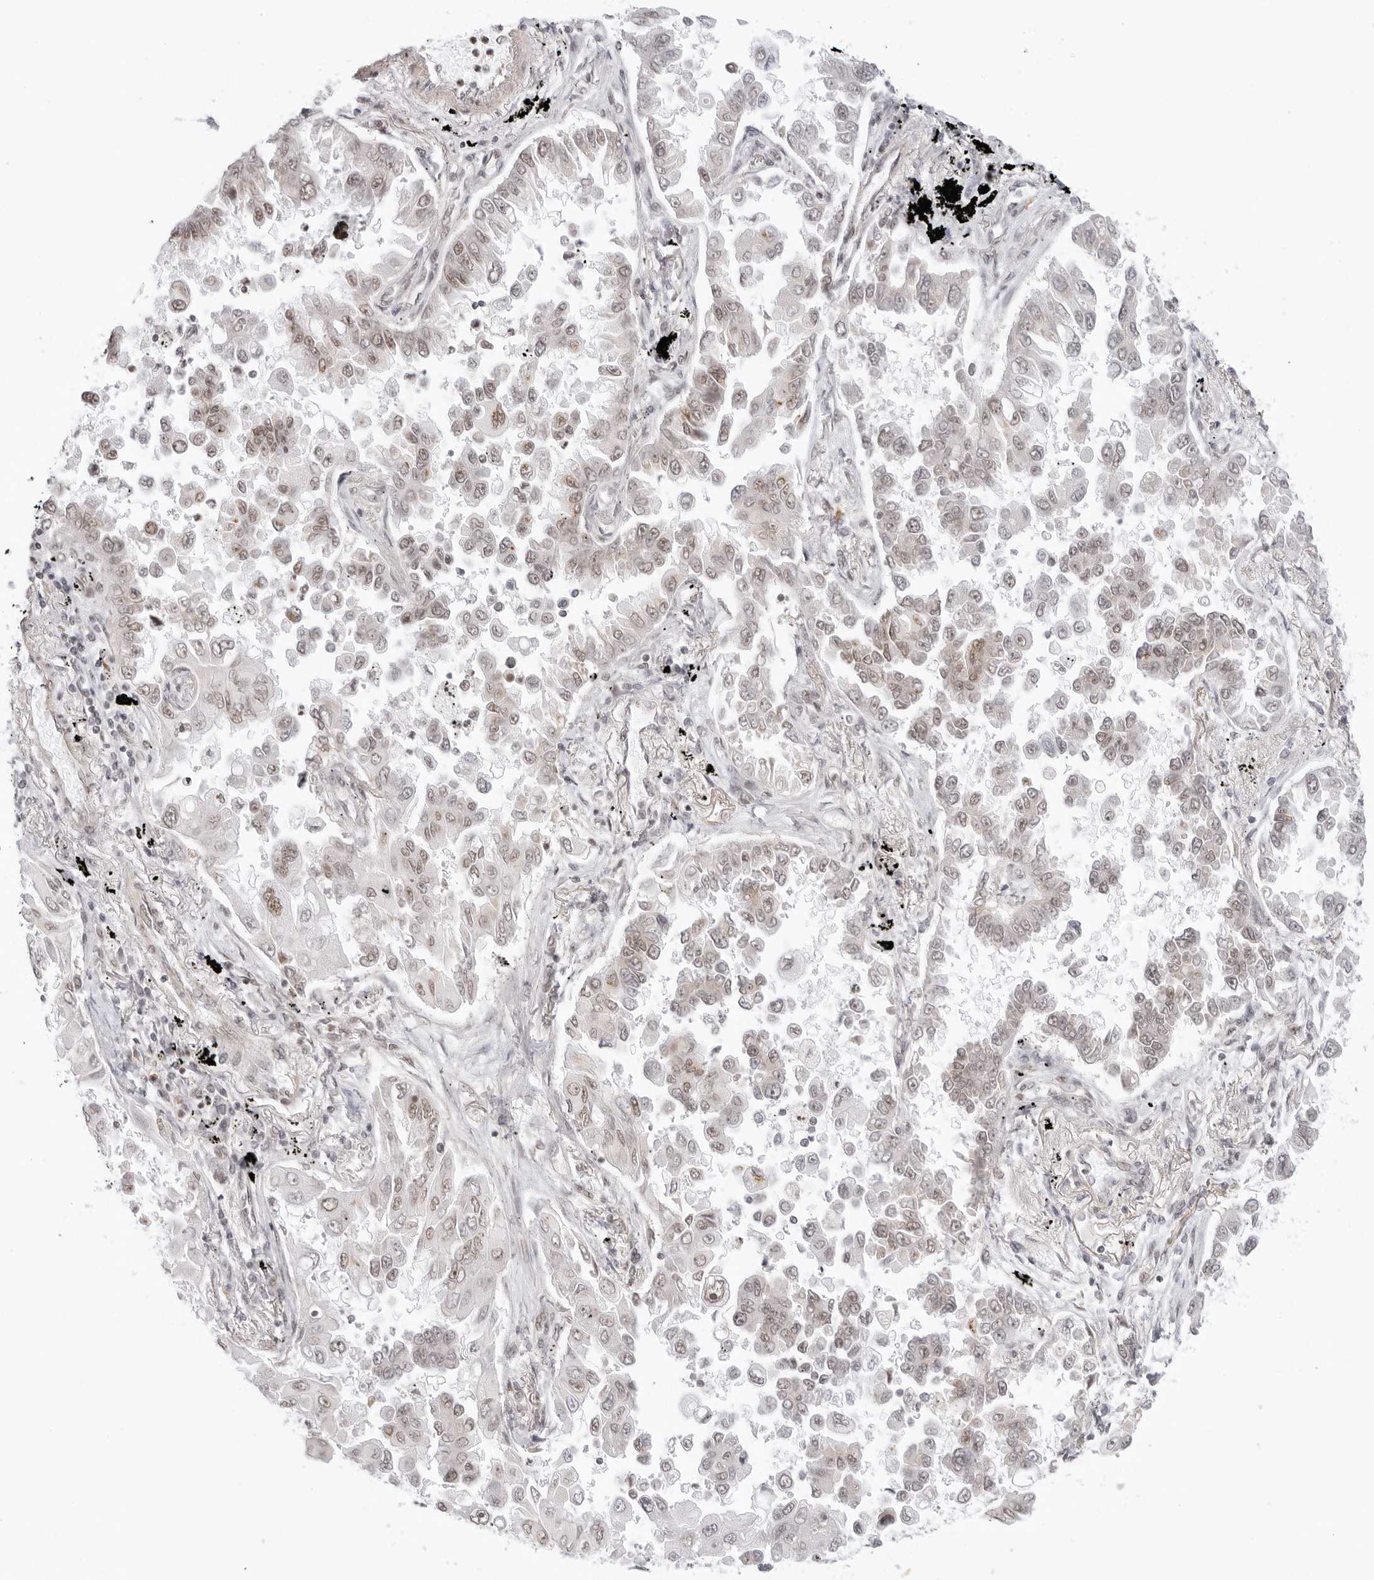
{"staining": {"intensity": "weak", "quantity": "25%-75%", "location": "nuclear"}, "tissue": "lung cancer", "cell_type": "Tumor cells", "image_type": "cancer", "snomed": [{"axis": "morphology", "description": "Adenocarcinoma, NOS"}, {"axis": "topography", "description": "Lung"}], "caption": "An immunohistochemistry photomicrograph of tumor tissue is shown. Protein staining in brown highlights weak nuclear positivity in lung adenocarcinoma within tumor cells. The staining was performed using DAB (3,3'-diaminobenzidine), with brown indicating positive protein expression. Nuclei are stained blue with hematoxylin.", "gene": "TCIM", "patient": {"sex": "female", "age": 67}}